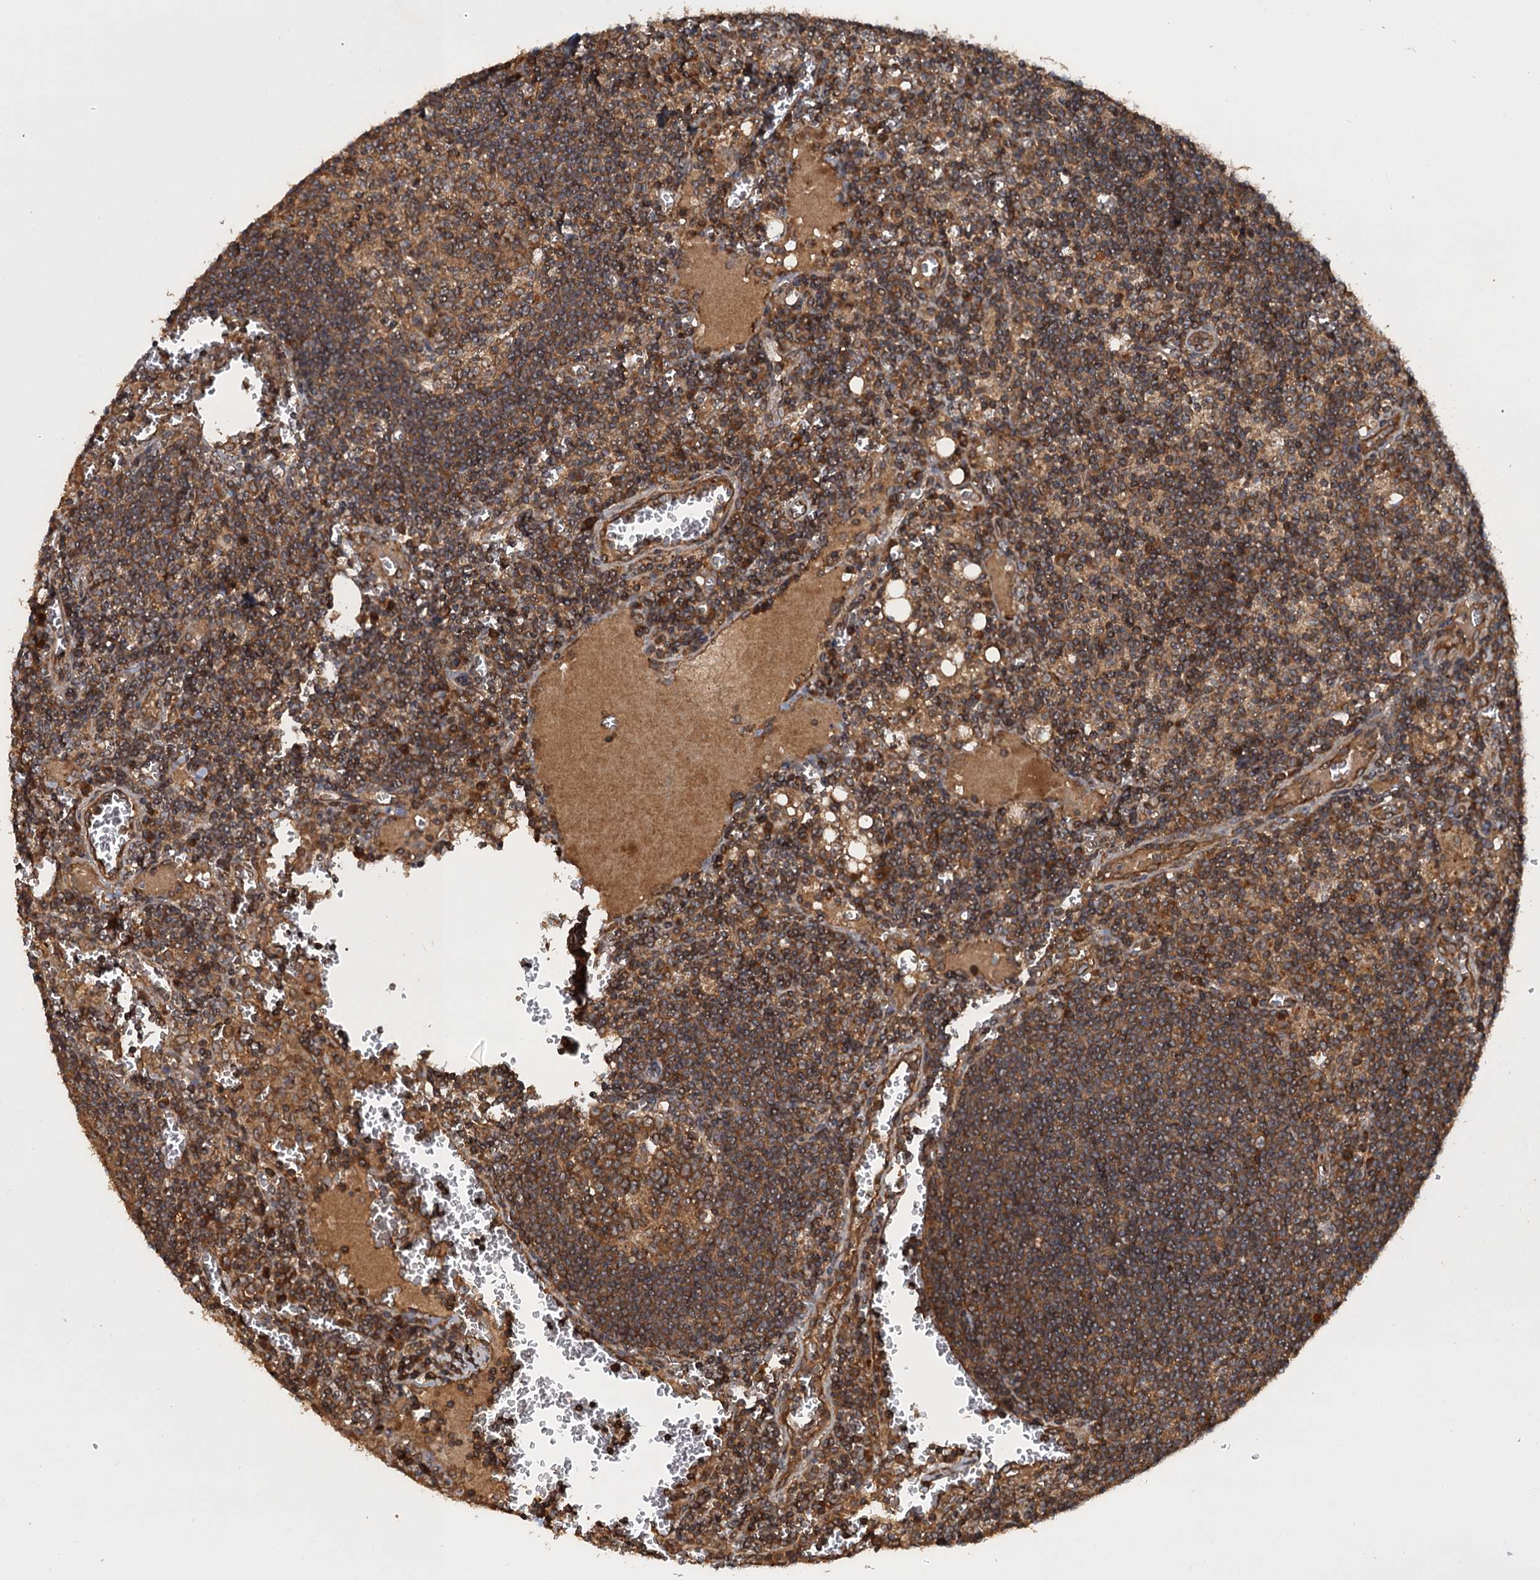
{"staining": {"intensity": "moderate", "quantity": "25%-75%", "location": "cytoplasmic/membranous"}, "tissue": "lymph node", "cell_type": "Germinal center cells", "image_type": "normal", "snomed": [{"axis": "morphology", "description": "Normal tissue, NOS"}, {"axis": "topography", "description": "Lymph node"}], "caption": "The histopathology image shows a brown stain indicating the presence of a protein in the cytoplasmic/membranous of germinal center cells in lymph node.", "gene": "GLE1", "patient": {"sex": "female", "age": 73}}